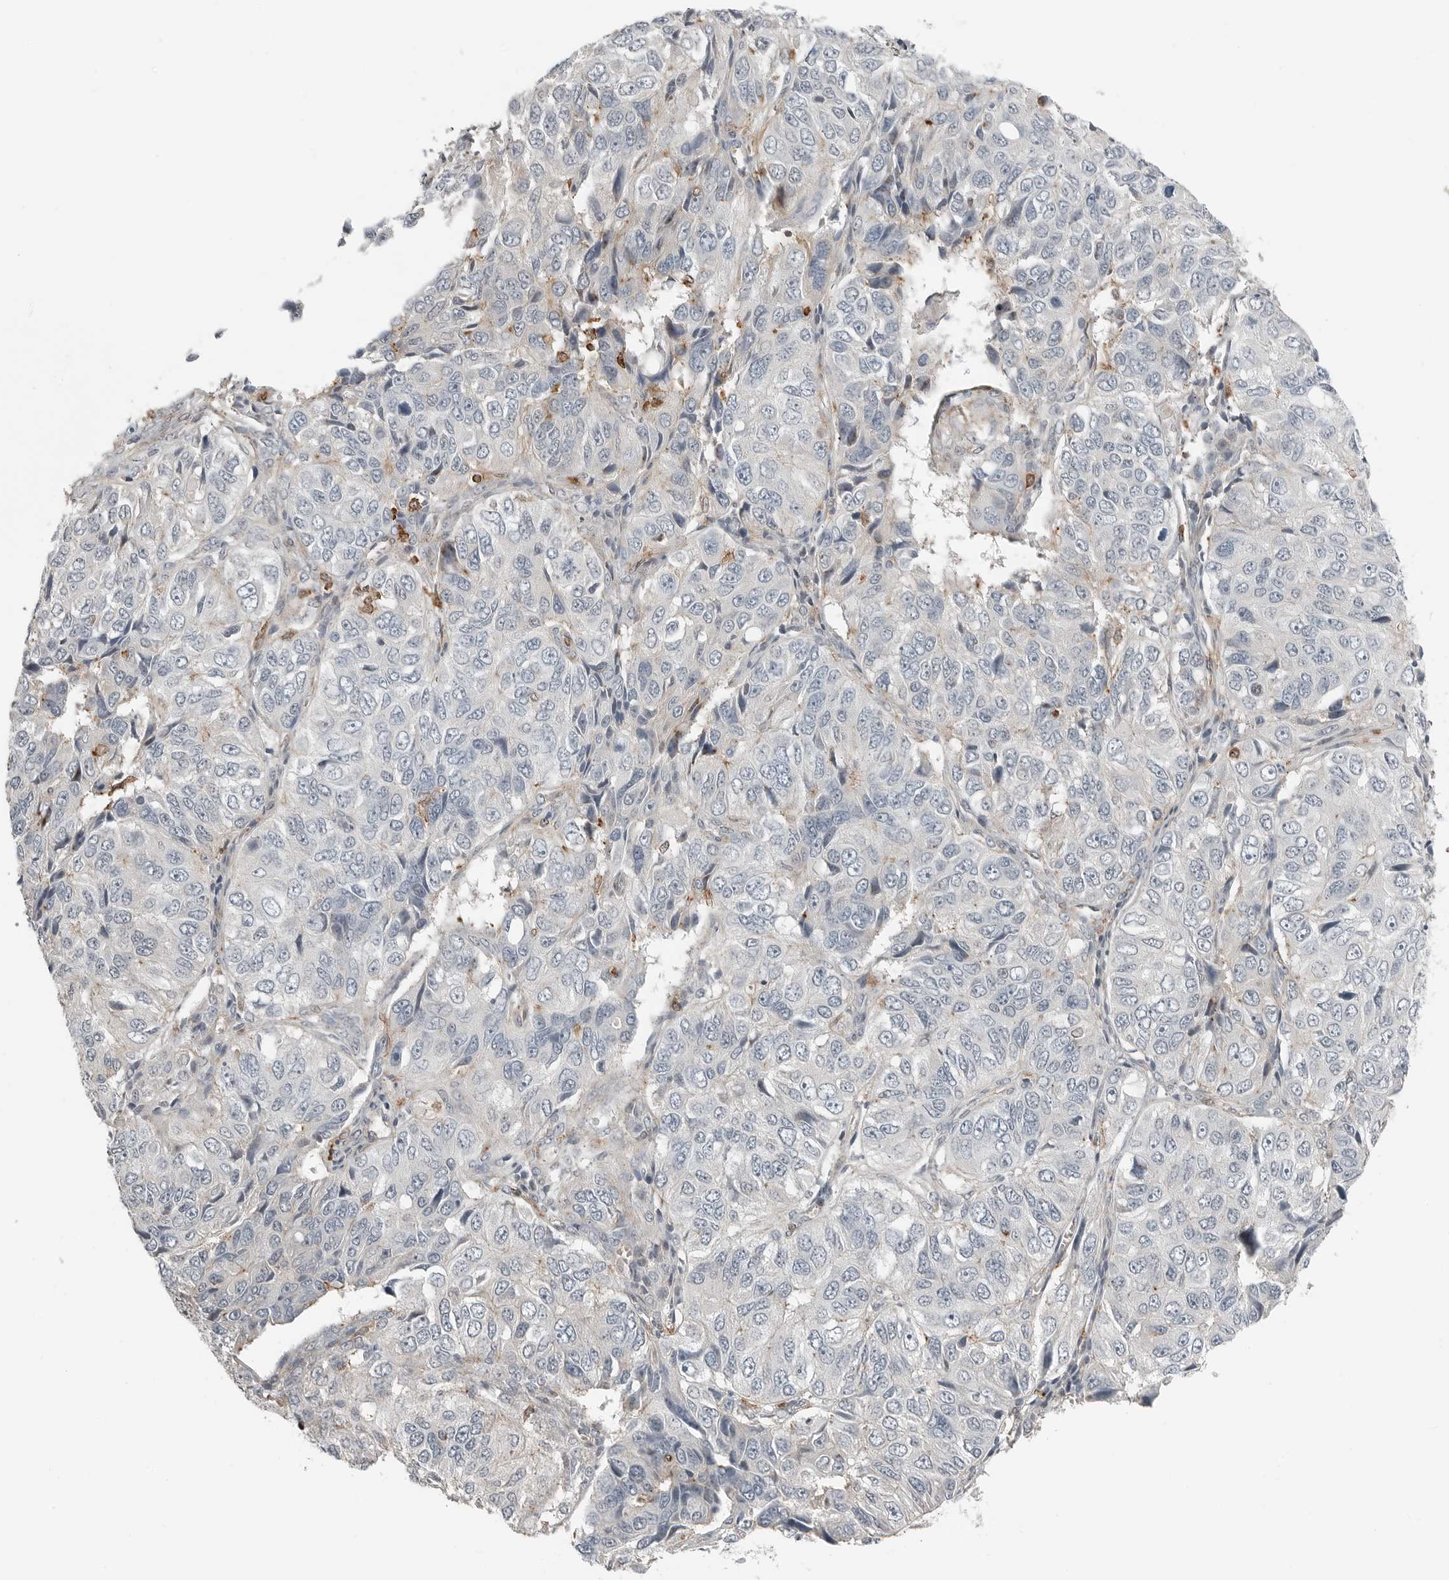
{"staining": {"intensity": "negative", "quantity": "none", "location": "none"}, "tissue": "ovarian cancer", "cell_type": "Tumor cells", "image_type": "cancer", "snomed": [{"axis": "morphology", "description": "Carcinoma, endometroid"}, {"axis": "topography", "description": "Ovary"}], "caption": "DAB immunohistochemical staining of human ovarian cancer demonstrates no significant positivity in tumor cells. (DAB IHC visualized using brightfield microscopy, high magnification).", "gene": "LEFTY2", "patient": {"sex": "female", "age": 51}}